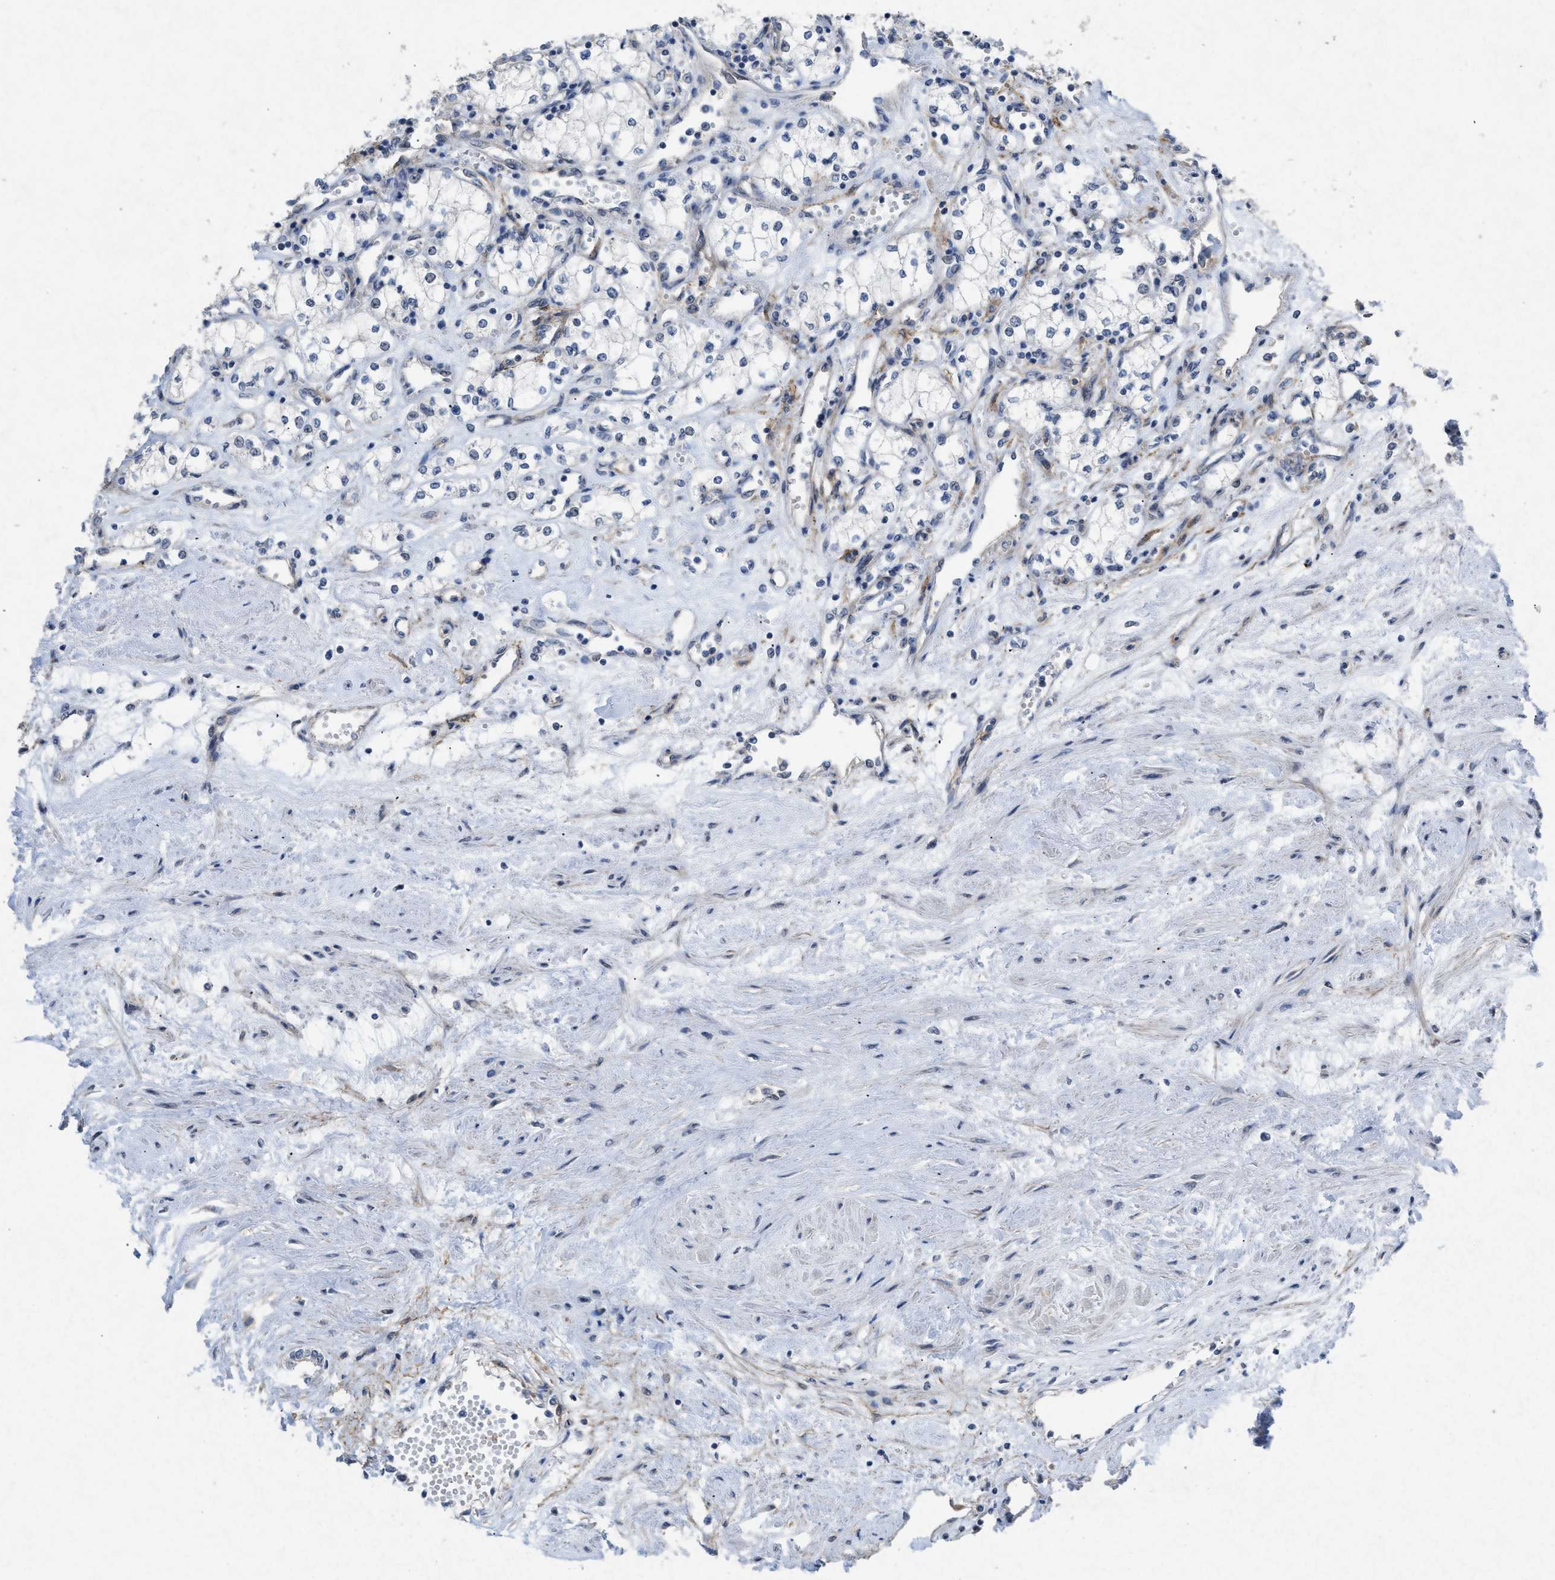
{"staining": {"intensity": "negative", "quantity": "none", "location": "none"}, "tissue": "renal cancer", "cell_type": "Tumor cells", "image_type": "cancer", "snomed": [{"axis": "morphology", "description": "Adenocarcinoma, NOS"}, {"axis": "topography", "description": "Kidney"}], "caption": "There is no significant staining in tumor cells of adenocarcinoma (renal).", "gene": "PDGFRA", "patient": {"sex": "male", "age": 59}}